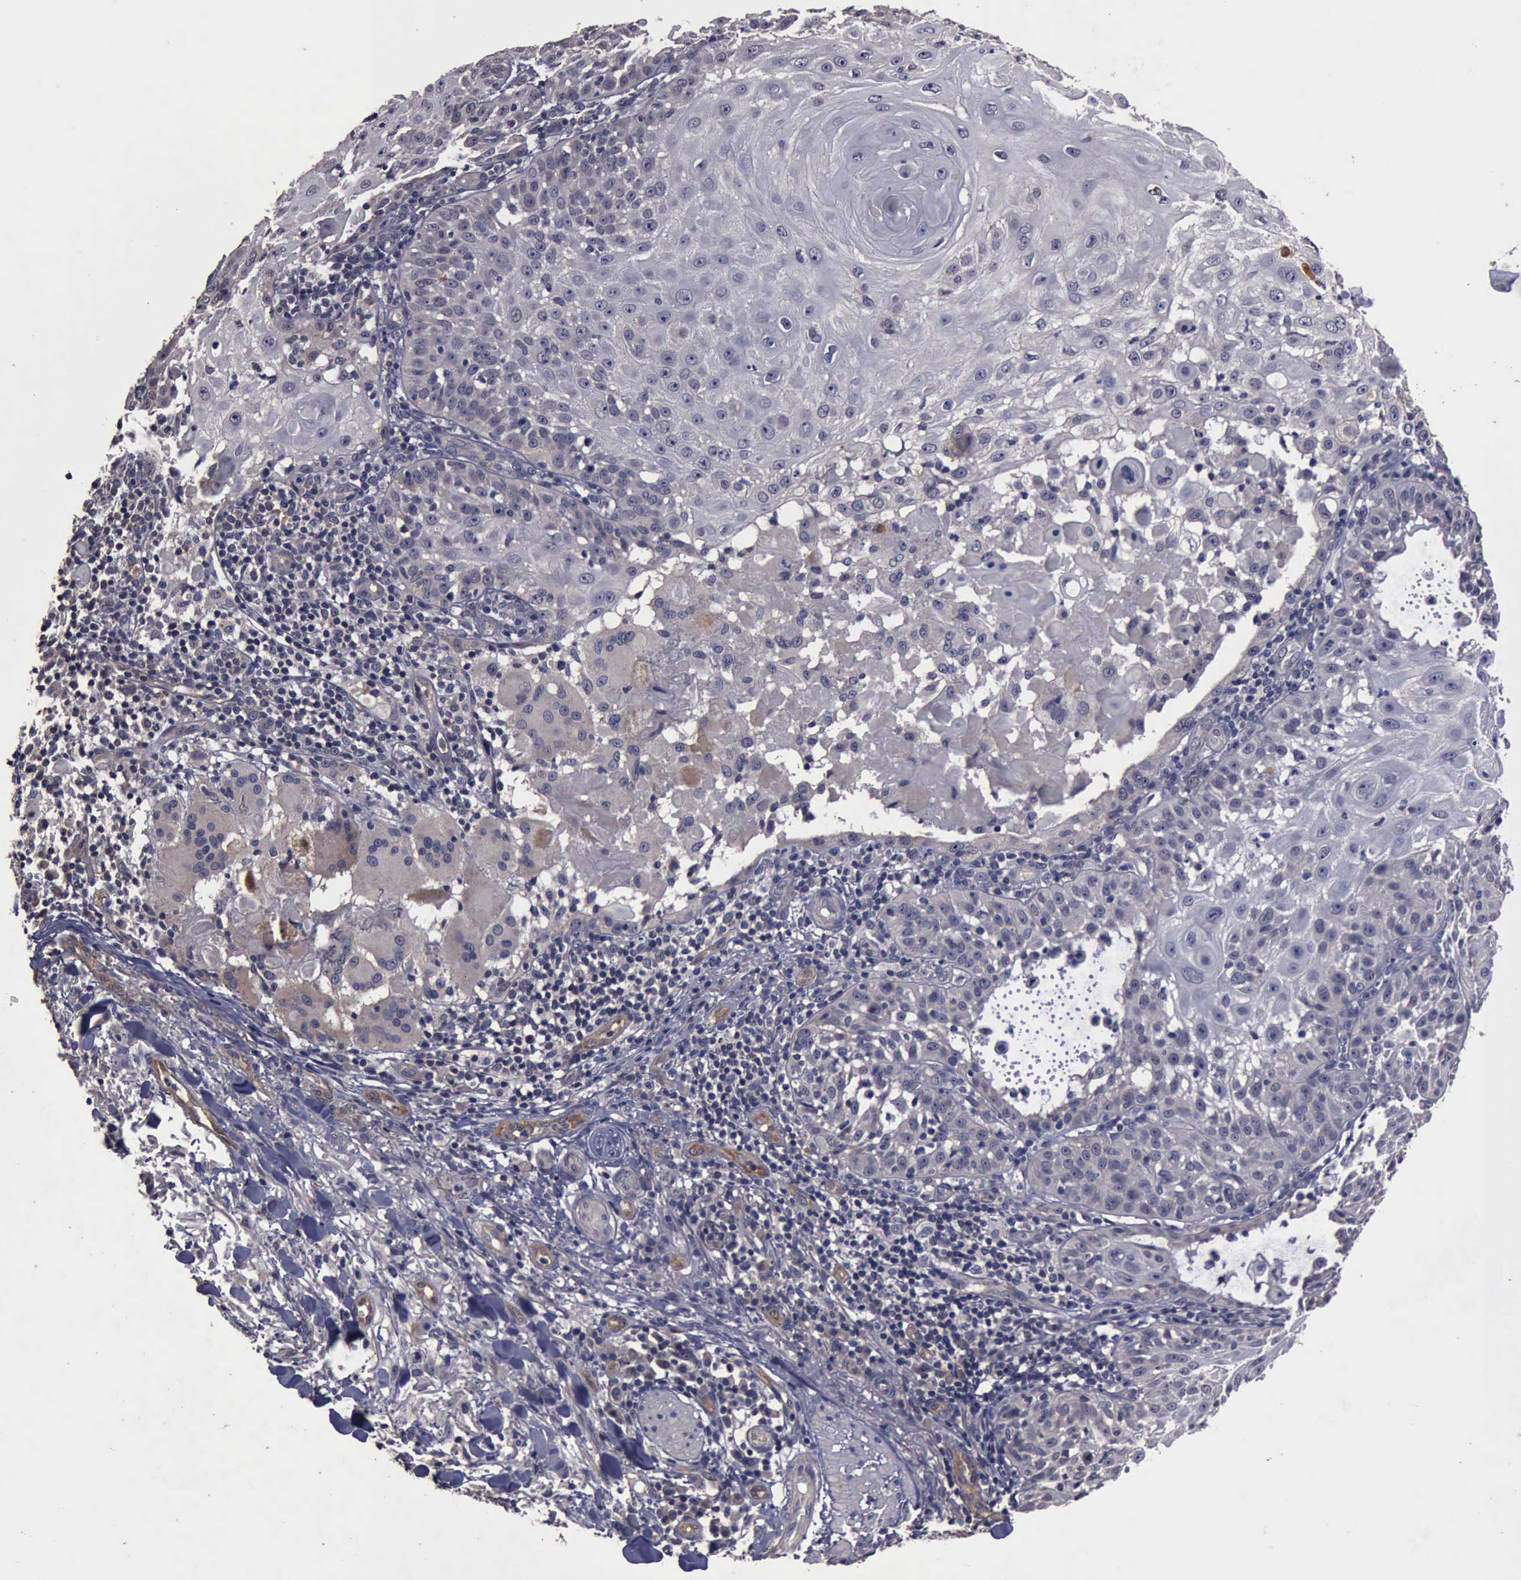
{"staining": {"intensity": "negative", "quantity": "none", "location": "none"}, "tissue": "skin cancer", "cell_type": "Tumor cells", "image_type": "cancer", "snomed": [{"axis": "morphology", "description": "Squamous cell carcinoma, NOS"}, {"axis": "topography", "description": "Skin"}], "caption": "Immunohistochemical staining of skin squamous cell carcinoma displays no significant positivity in tumor cells.", "gene": "CRKL", "patient": {"sex": "female", "age": 89}}